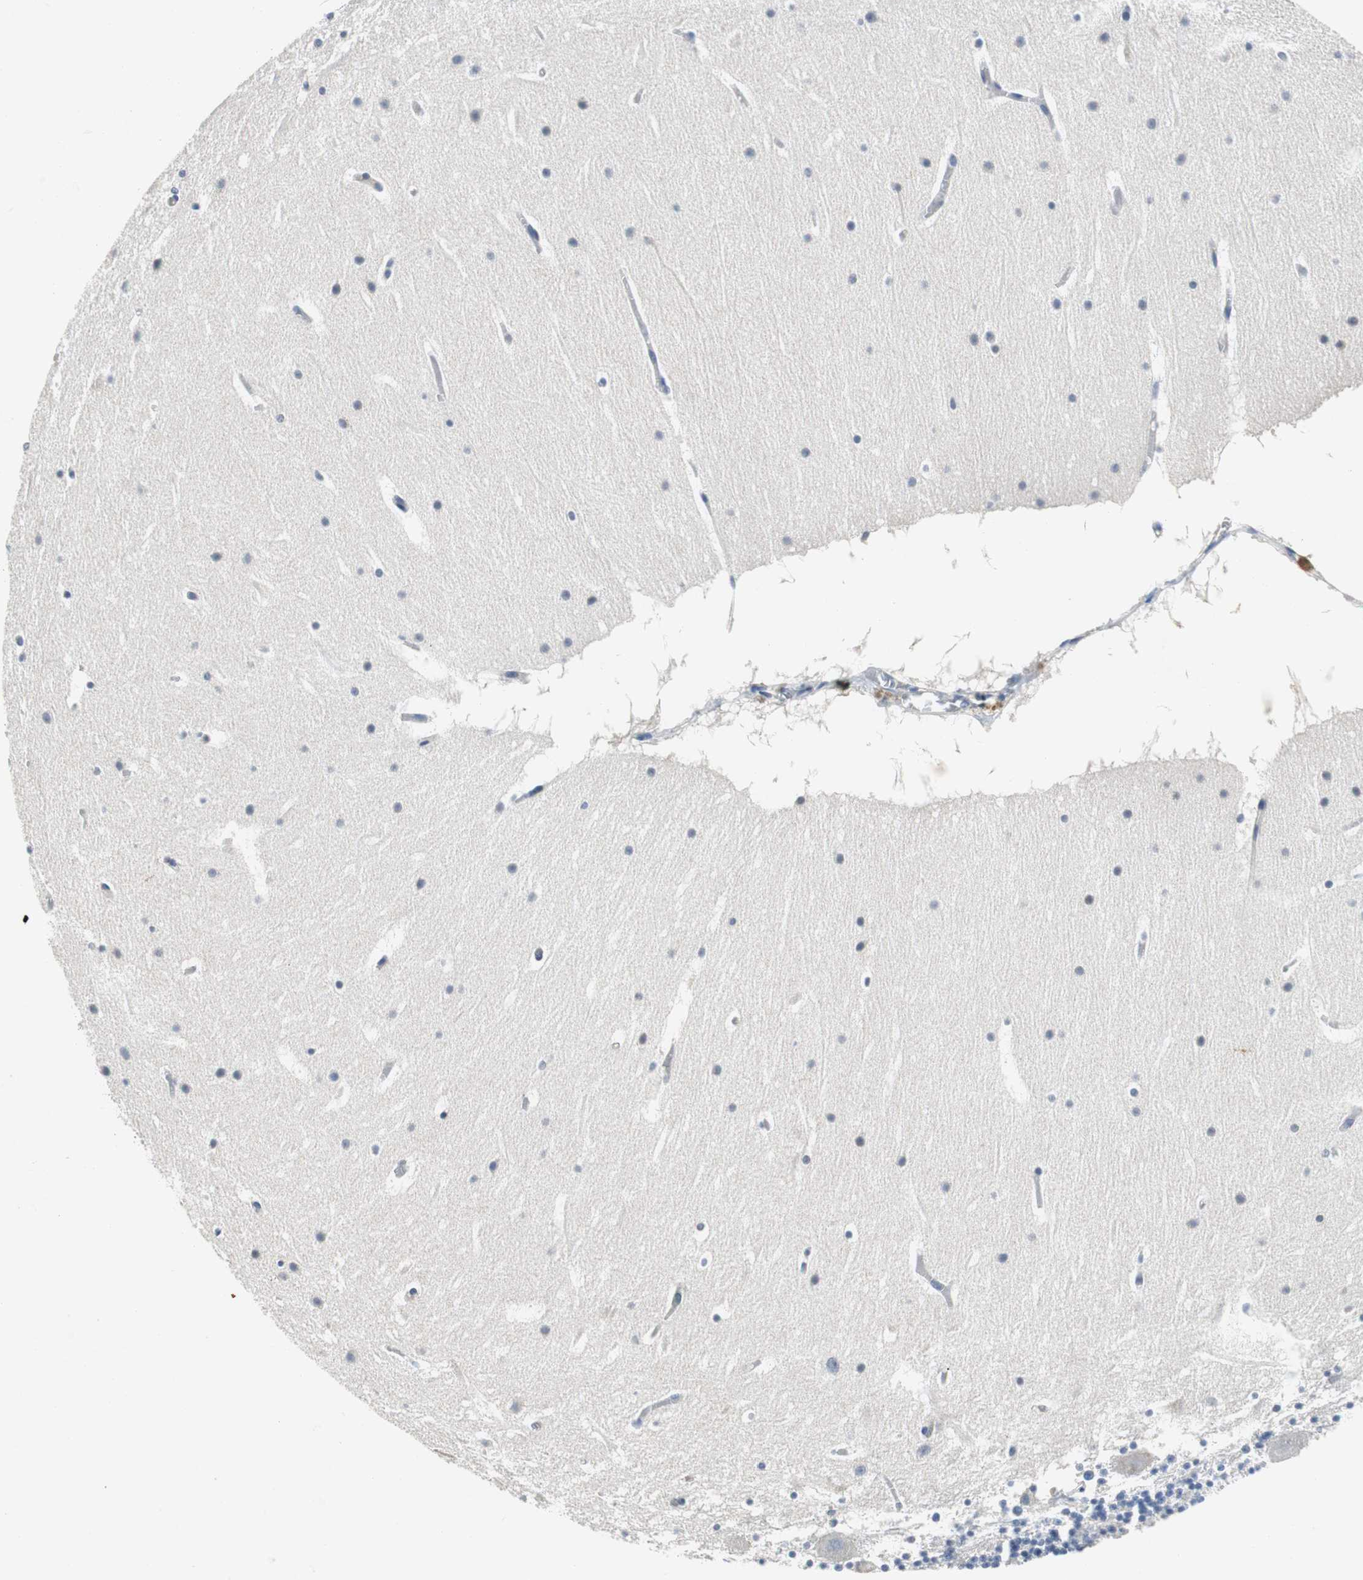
{"staining": {"intensity": "moderate", "quantity": "25%-75%", "location": "nuclear"}, "tissue": "cerebellum", "cell_type": "Cells in molecular layer", "image_type": "normal", "snomed": [{"axis": "morphology", "description": "Normal tissue, NOS"}, {"axis": "topography", "description": "Cerebellum"}], "caption": "Immunohistochemical staining of benign cerebellum reveals medium levels of moderate nuclear positivity in approximately 25%-75% of cells in molecular layer.", "gene": "ORM1", "patient": {"sex": "male", "age": 45}}